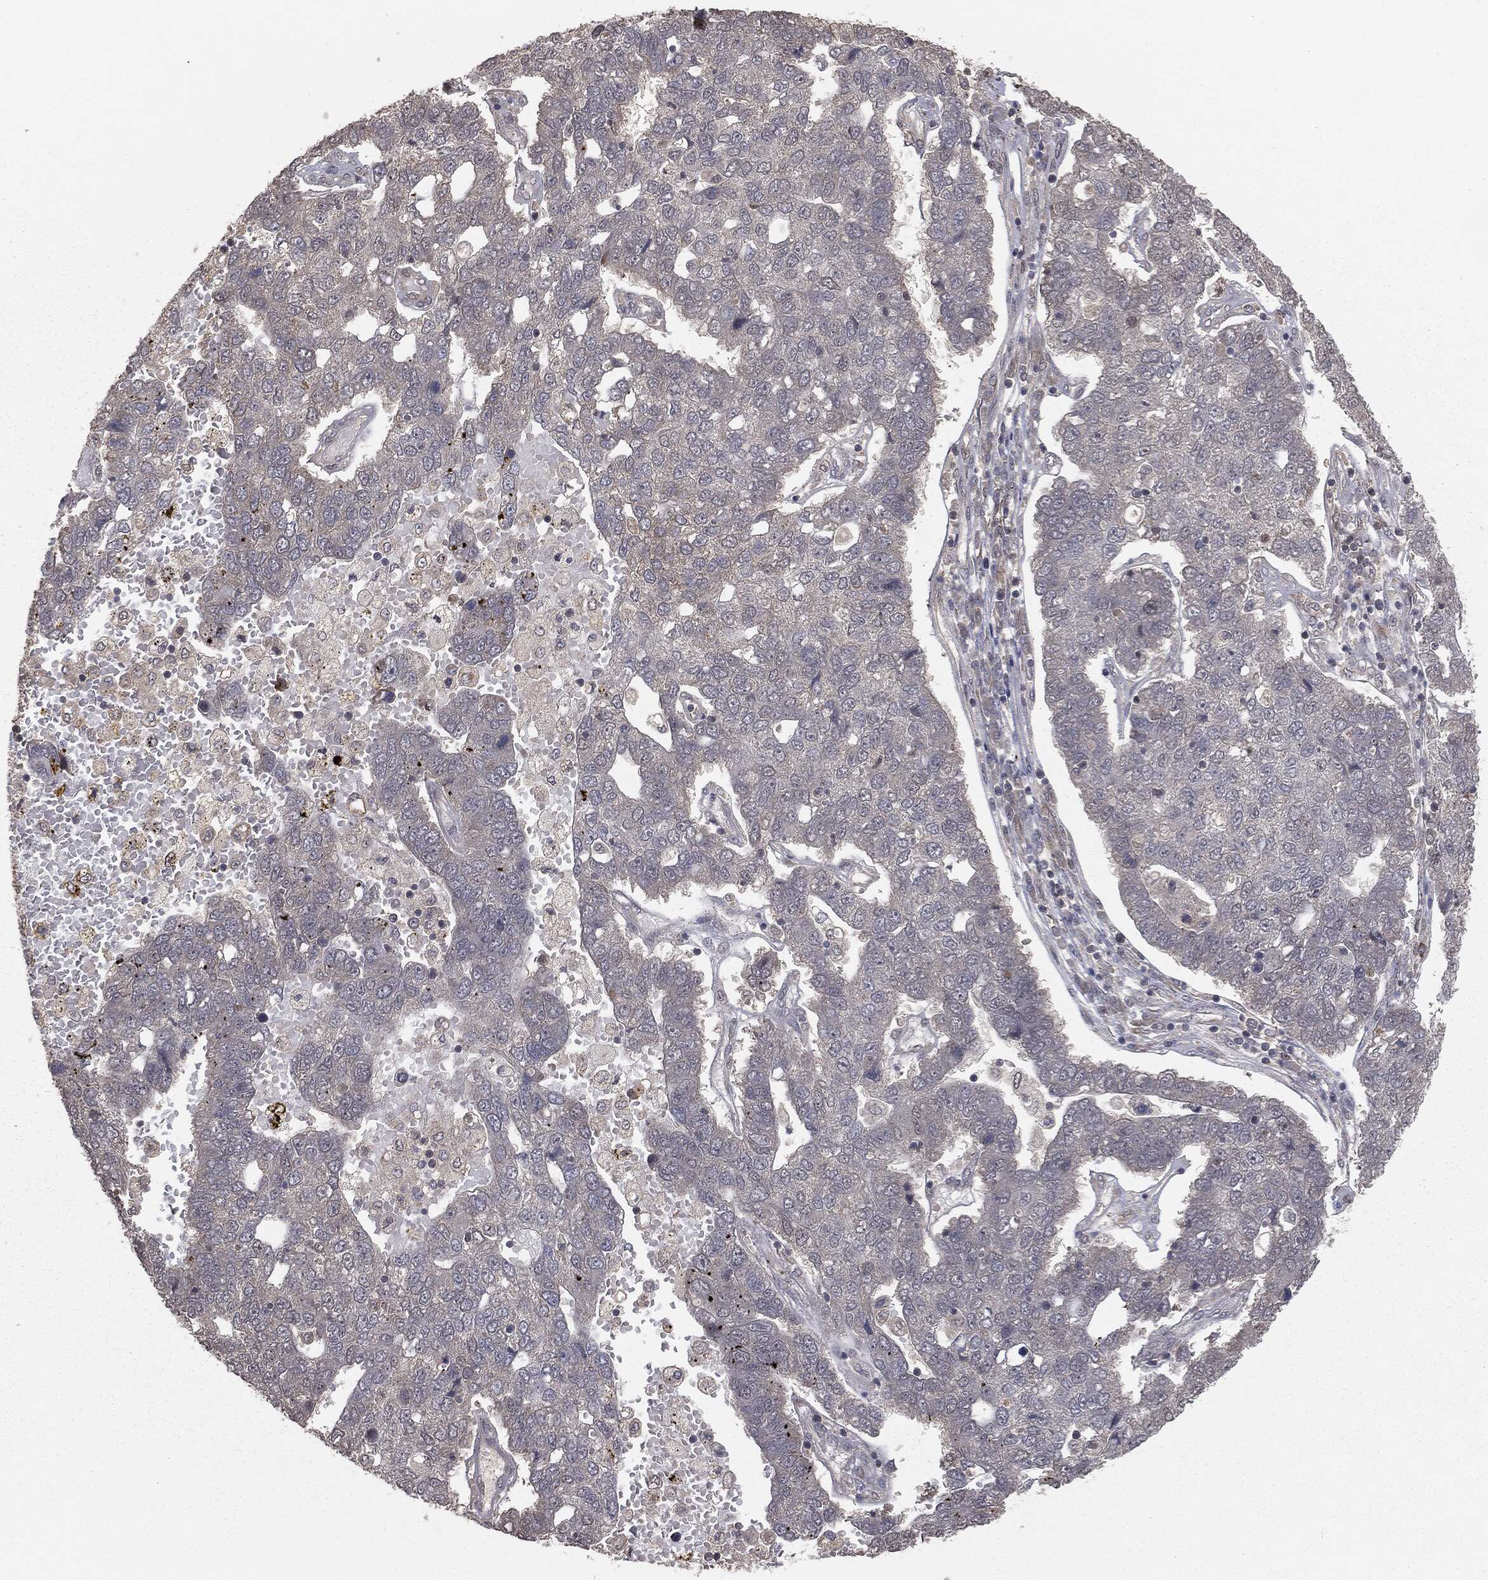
{"staining": {"intensity": "negative", "quantity": "none", "location": "none"}, "tissue": "pancreatic cancer", "cell_type": "Tumor cells", "image_type": "cancer", "snomed": [{"axis": "morphology", "description": "Adenocarcinoma, NOS"}, {"axis": "topography", "description": "Pancreas"}], "caption": "DAB immunohistochemical staining of adenocarcinoma (pancreatic) demonstrates no significant positivity in tumor cells.", "gene": "FBXO7", "patient": {"sex": "female", "age": 61}}